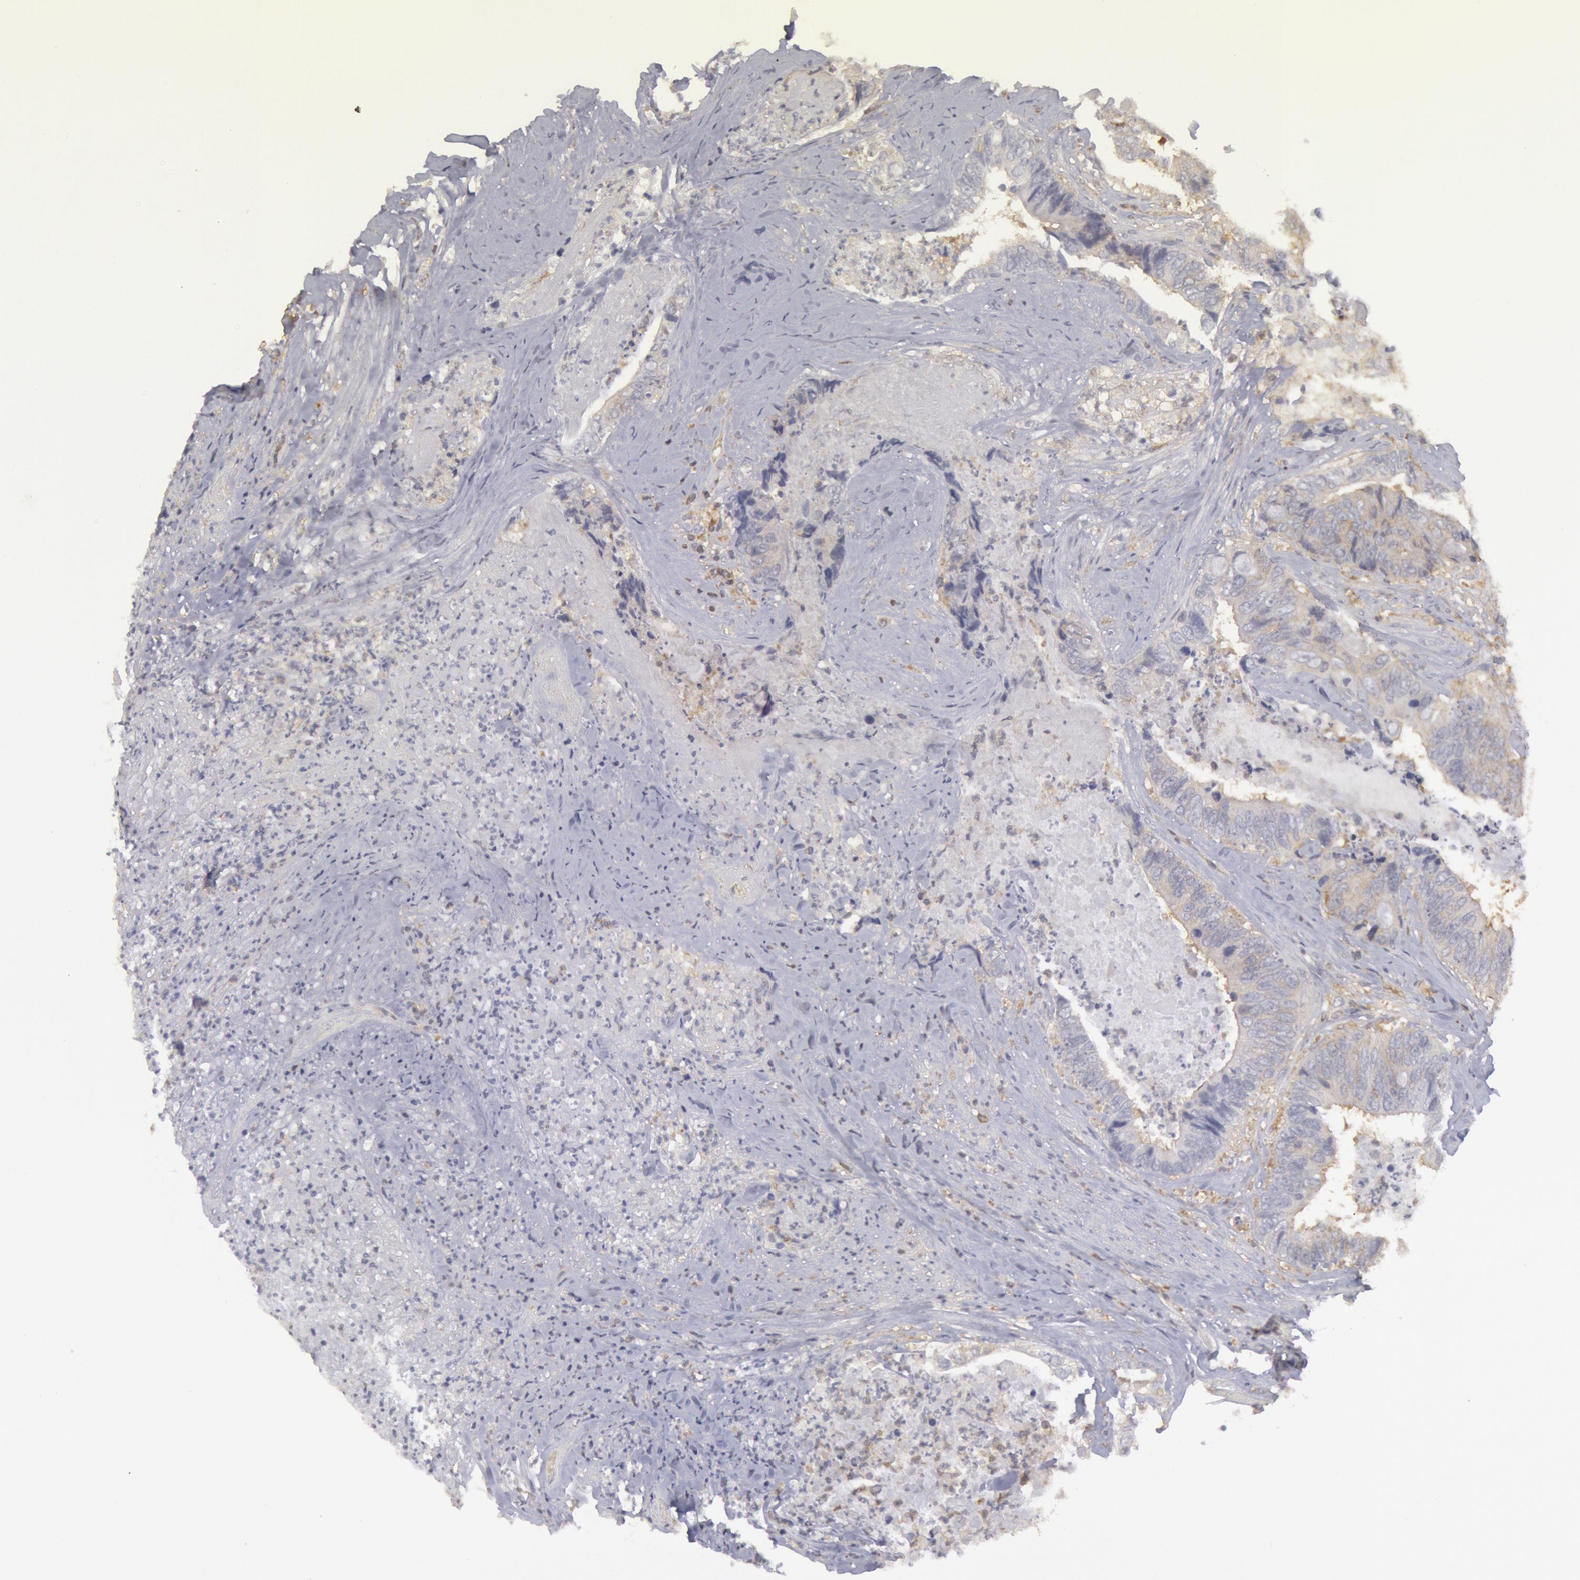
{"staining": {"intensity": "negative", "quantity": "none", "location": "none"}, "tissue": "colorectal cancer", "cell_type": "Tumor cells", "image_type": "cancer", "snomed": [{"axis": "morphology", "description": "Adenocarcinoma, NOS"}, {"axis": "topography", "description": "Rectum"}], "caption": "DAB immunohistochemical staining of colorectal adenocarcinoma demonstrates no significant expression in tumor cells. (DAB immunohistochemistry visualized using brightfield microscopy, high magnification).", "gene": "IKBKB", "patient": {"sex": "female", "age": 65}}